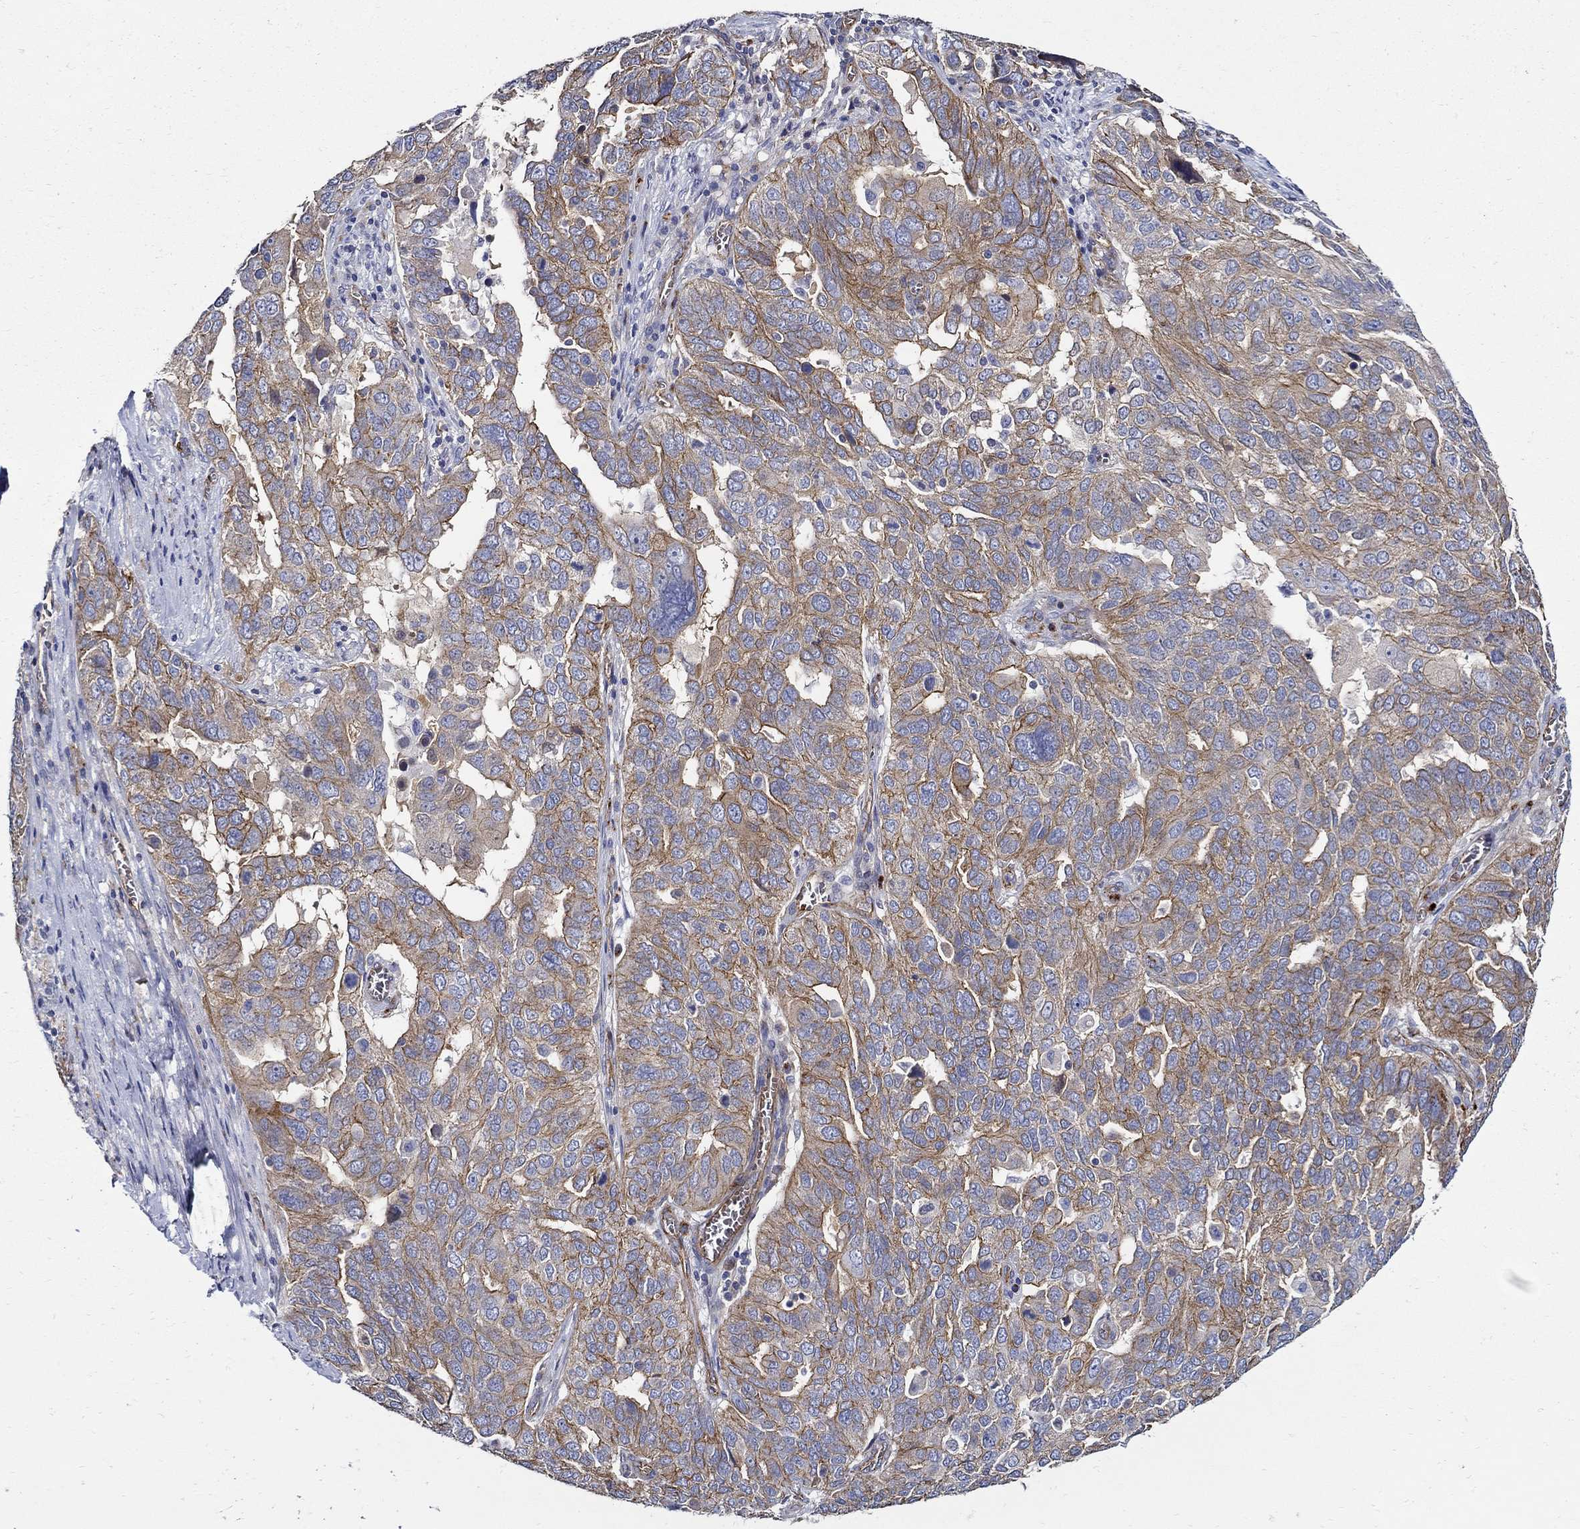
{"staining": {"intensity": "strong", "quantity": "25%-75%", "location": "cytoplasmic/membranous"}, "tissue": "ovarian cancer", "cell_type": "Tumor cells", "image_type": "cancer", "snomed": [{"axis": "morphology", "description": "Carcinoma, endometroid"}, {"axis": "topography", "description": "Soft tissue"}, {"axis": "topography", "description": "Ovary"}], "caption": "Immunohistochemical staining of human ovarian endometroid carcinoma exhibits high levels of strong cytoplasmic/membranous protein staining in approximately 25%-75% of tumor cells.", "gene": "APBB3", "patient": {"sex": "female", "age": 52}}